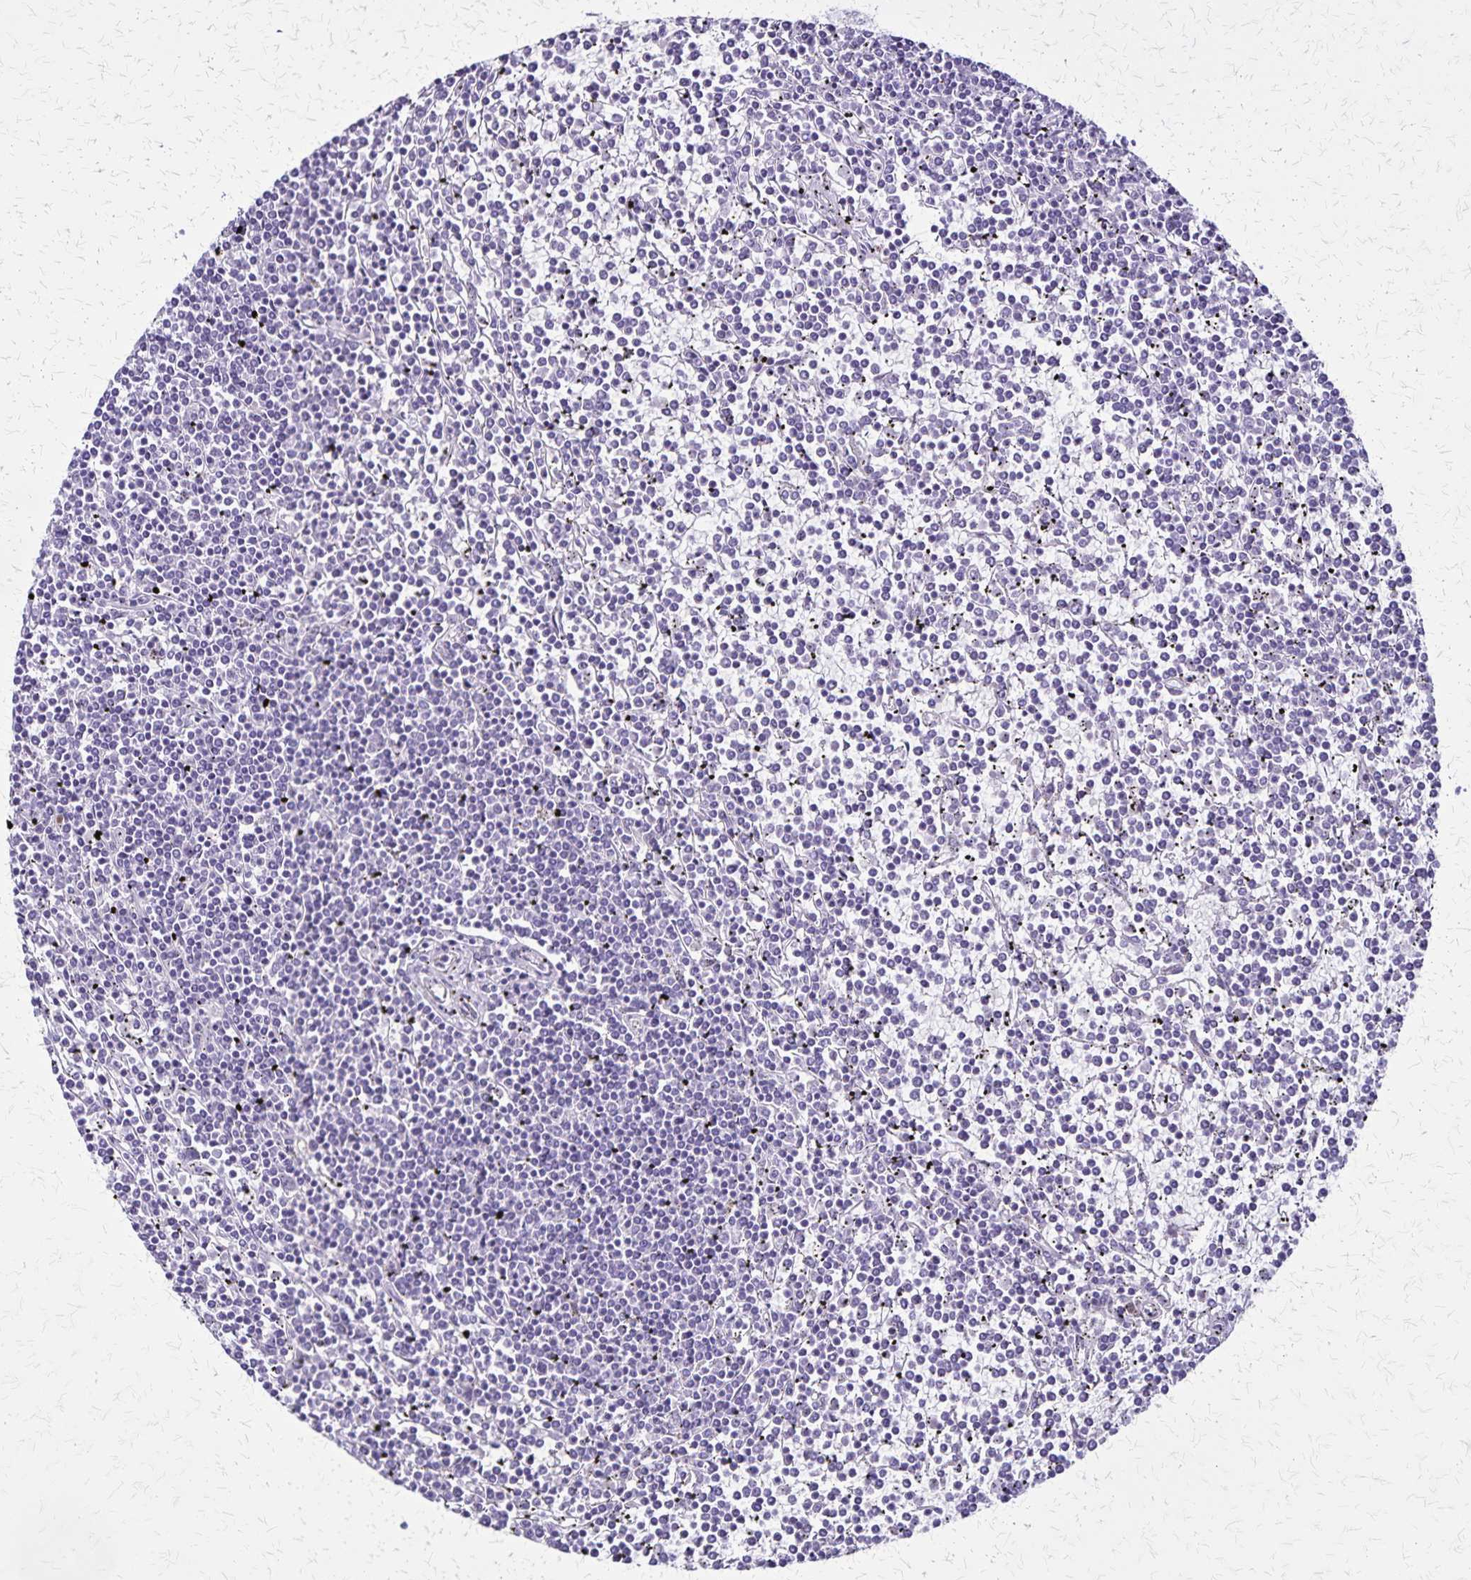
{"staining": {"intensity": "negative", "quantity": "none", "location": "none"}, "tissue": "lymphoma", "cell_type": "Tumor cells", "image_type": "cancer", "snomed": [{"axis": "morphology", "description": "Malignant lymphoma, non-Hodgkin's type, Low grade"}, {"axis": "topography", "description": "Spleen"}], "caption": "The image displays no significant positivity in tumor cells of lymphoma.", "gene": "OR51B5", "patient": {"sex": "female", "age": 19}}